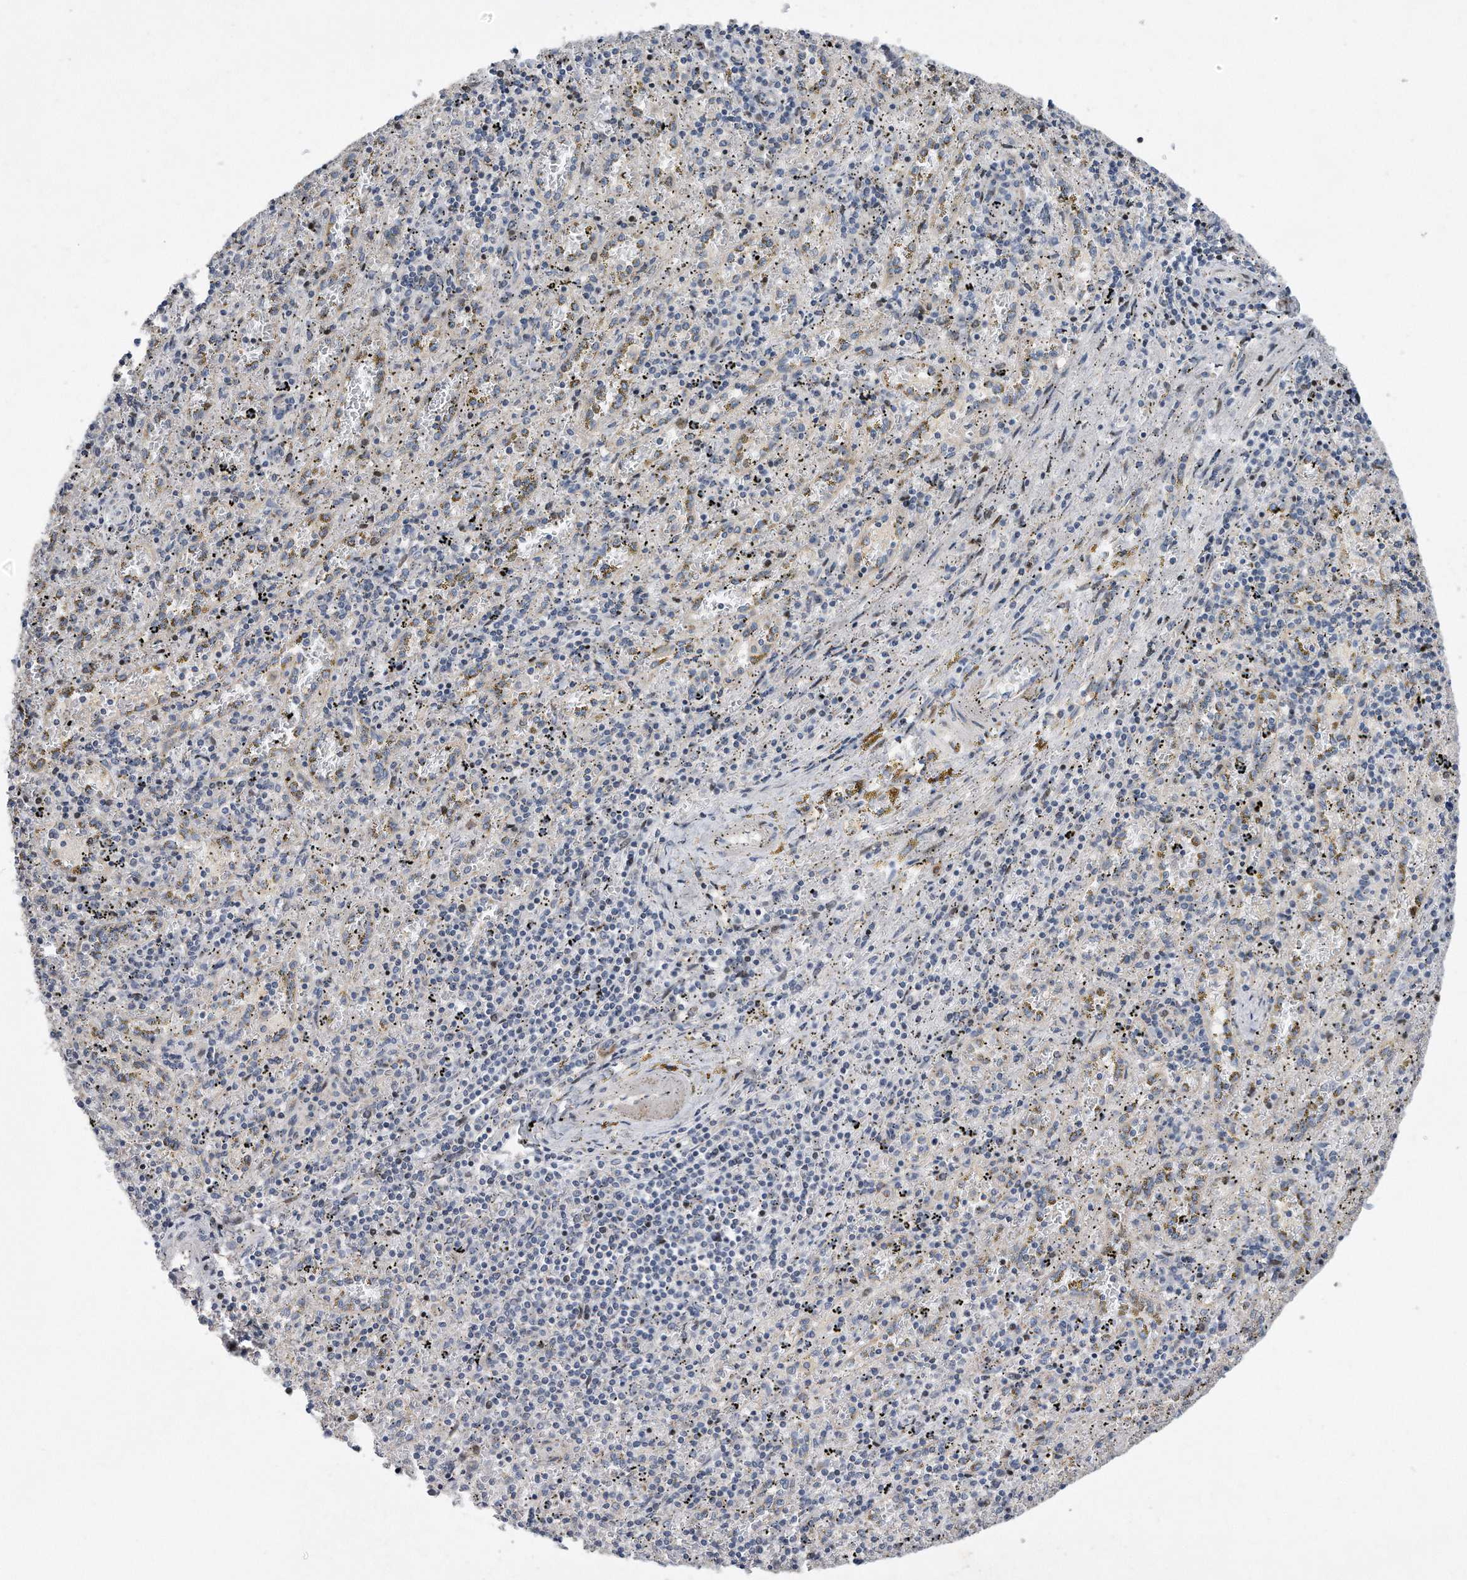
{"staining": {"intensity": "negative", "quantity": "none", "location": "none"}, "tissue": "spleen", "cell_type": "Cells in red pulp", "image_type": "normal", "snomed": [{"axis": "morphology", "description": "Normal tissue, NOS"}, {"axis": "topography", "description": "Spleen"}], "caption": "Cells in red pulp show no significant staining in normal spleen.", "gene": "CDH12", "patient": {"sex": "male", "age": 11}}